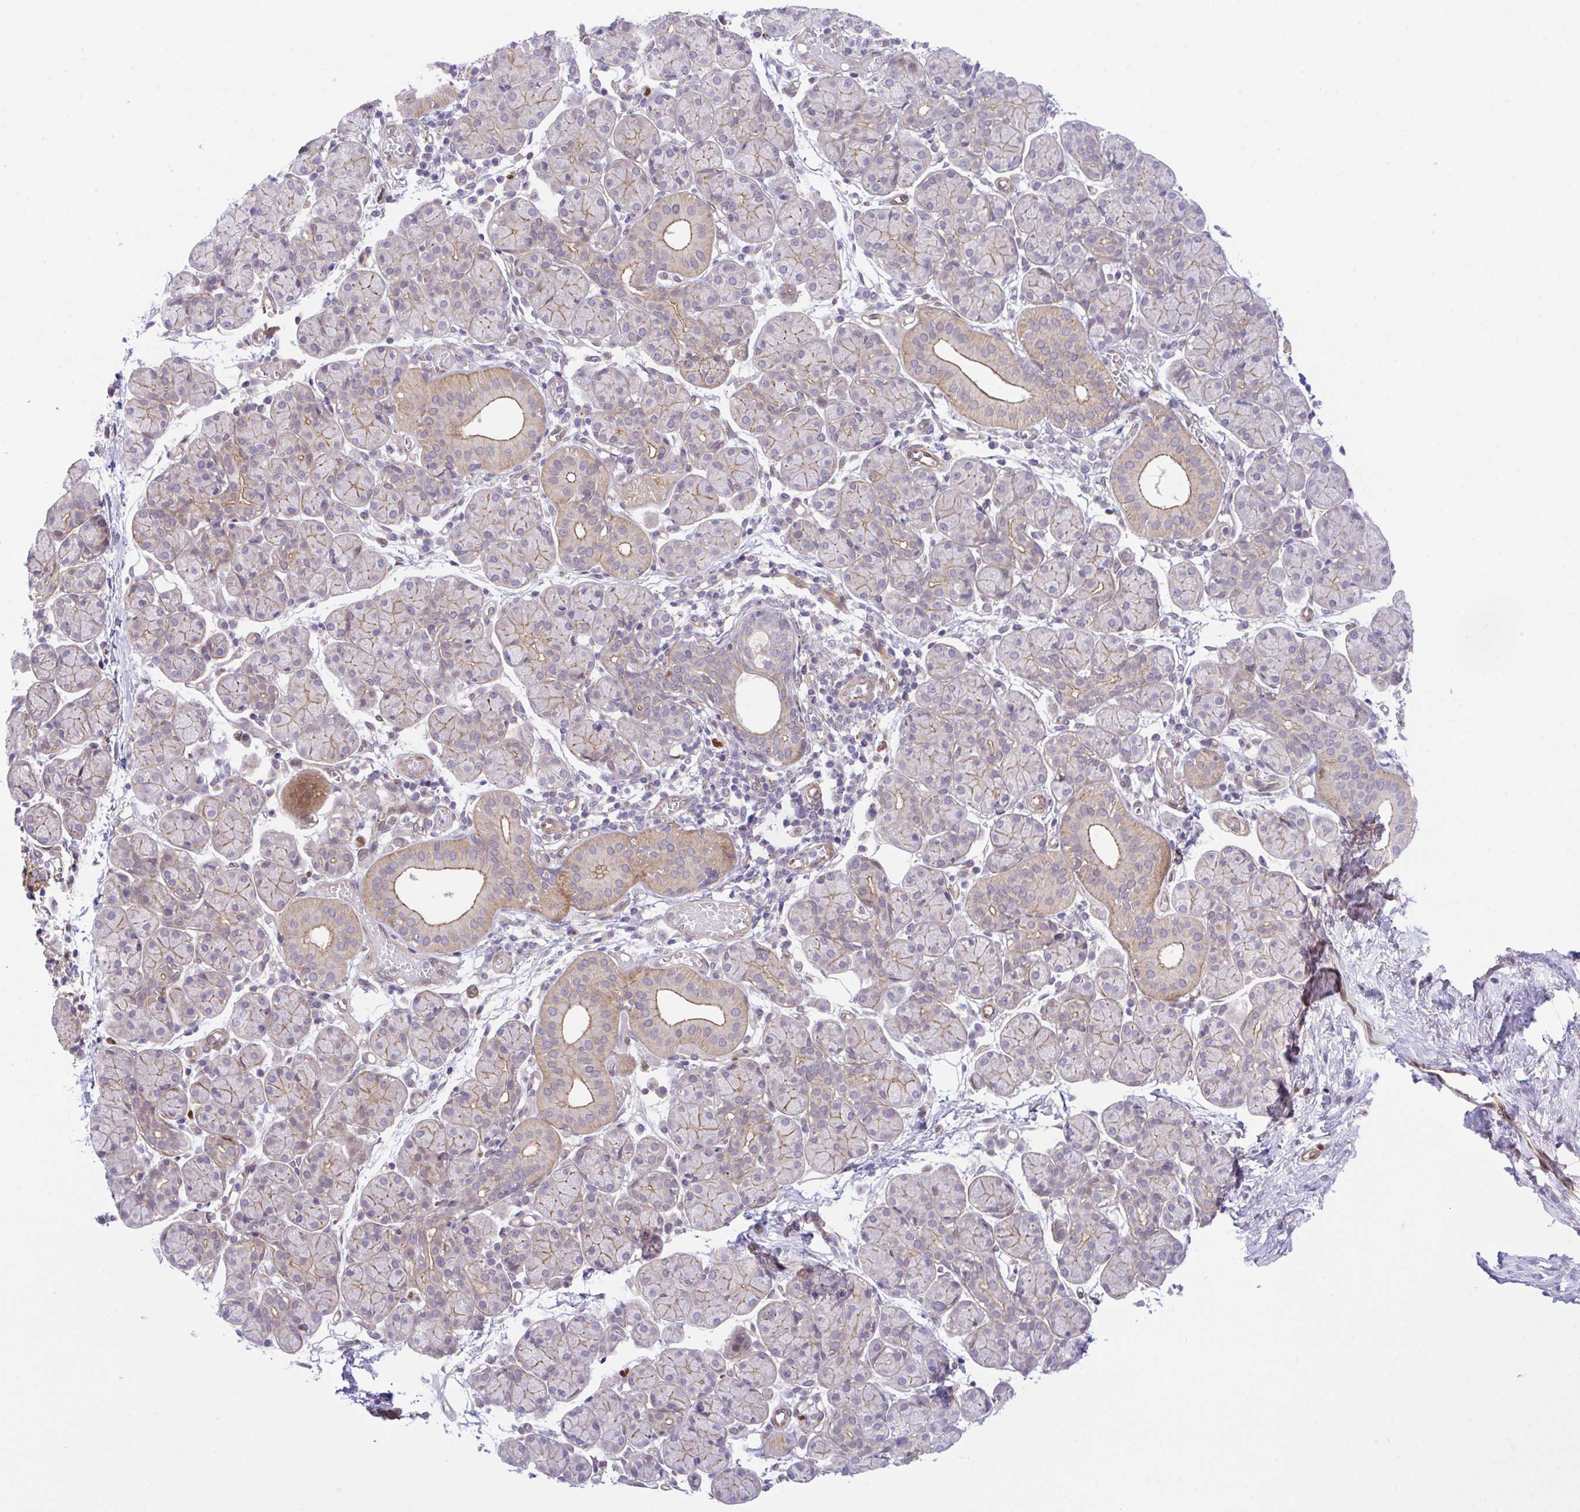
{"staining": {"intensity": "weak", "quantity": "25%-75%", "location": "cytoplasmic/membranous"}, "tissue": "salivary gland", "cell_type": "Glandular cells", "image_type": "normal", "snomed": [{"axis": "morphology", "description": "Normal tissue, NOS"}, {"axis": "morphology", "description": "Inflammation, NOS"}, {"axis": "topography", "description": "Lymph node"}, {"axis": "topography", "description": "Salivary gland"}], "caption": "Weak cytoplasmic/membranous staining for a protein is seen in about 25%-75% of glandular cells of benign salivary gland using immunohistochemistry.", "gene": "ZBED3", "patient": {"sex": "male", "age": 3}}